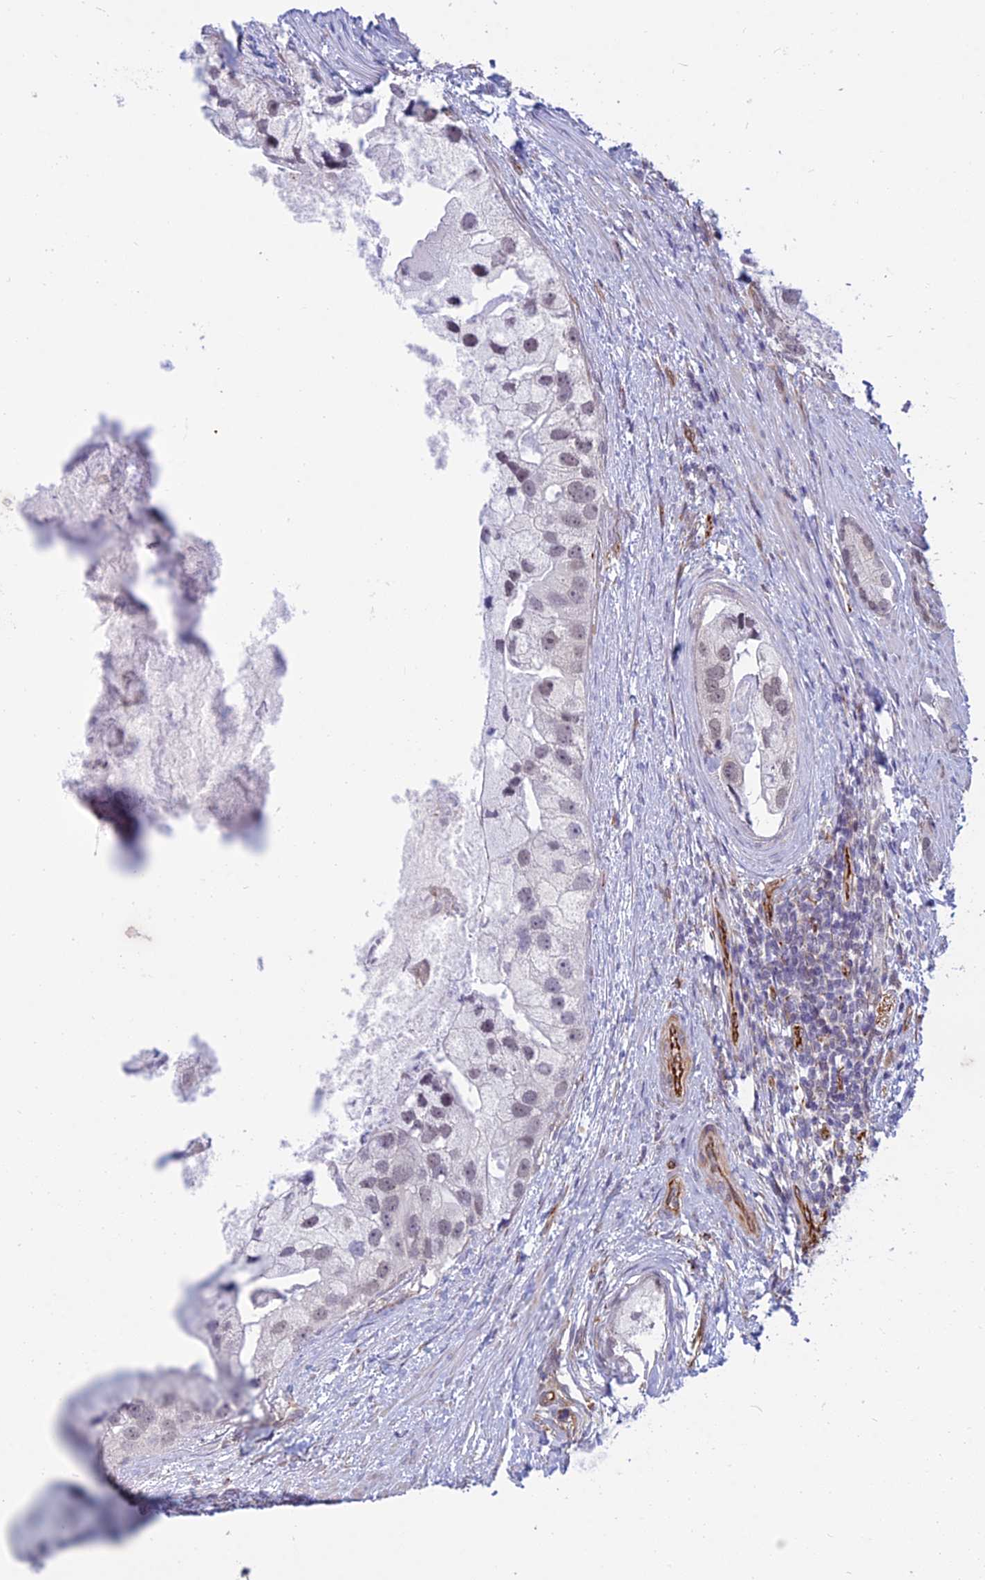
{"staining": {"intensity": "weak", "quantity": "25%-75%", "location": "nuclear"}, "tissue": "prostate cancer", "cell_type": "Tumor cells", "image_type": "cancer", "snomed": [{"axis": "morphology", "description": "Adenocarcinoma, High grade"}, {"axis": "topography", "description": "Prostate"}], "caption": "The image reveals staining of prostate high-grade adenocarcinoma, revealing weak nuclear protein positivity (brown color) within tumor cells. (IHC, brightfield microscopy, high magnification).", "gene": "SAPCD2", "patient": {"sex": "male", "age": 62}}